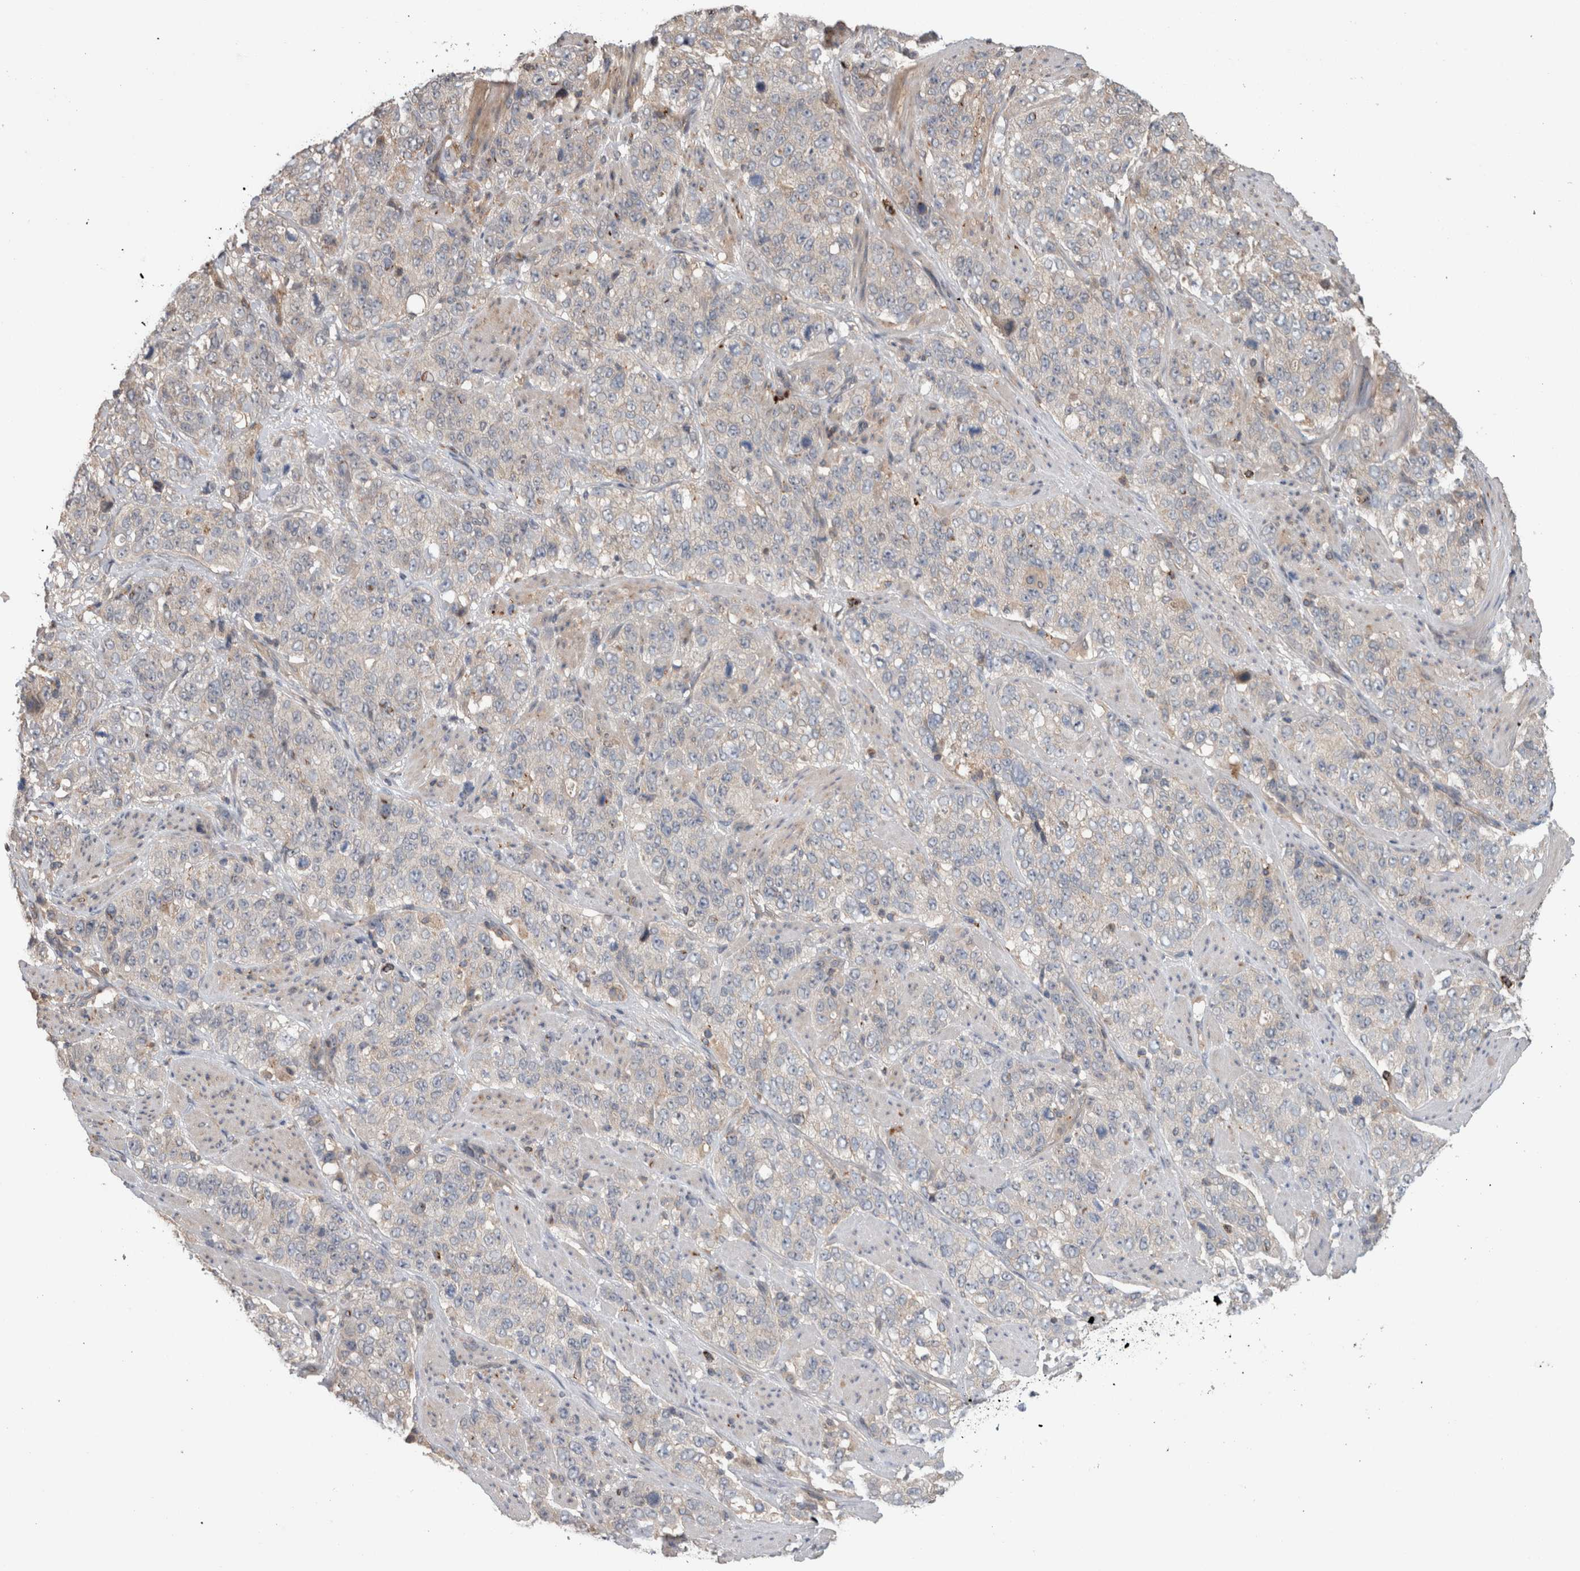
{"staining": {"intensity": "negative", "quantity": "none", "location": "none"}, "tissue": "stomach cancer", "cell_type": "Tumor cells", "image_type": "cancer", "snomed": [{"axis": "morphology", "description": "Adenocarcinoma, NOS"}, {"axis": "topography", "description": "Stomach"}], "caption": "The micrograph shows no significant staining in tumor cells of stomach cancer (adenocarcinoma). The staining was performed using DAB to visualize the protein expression in brown, while the nuclei were stained in blue with hematoxylin (Magnification: 20x).", "gene": "TARBP1", "patient": {"sex": "male", "age": 48}}